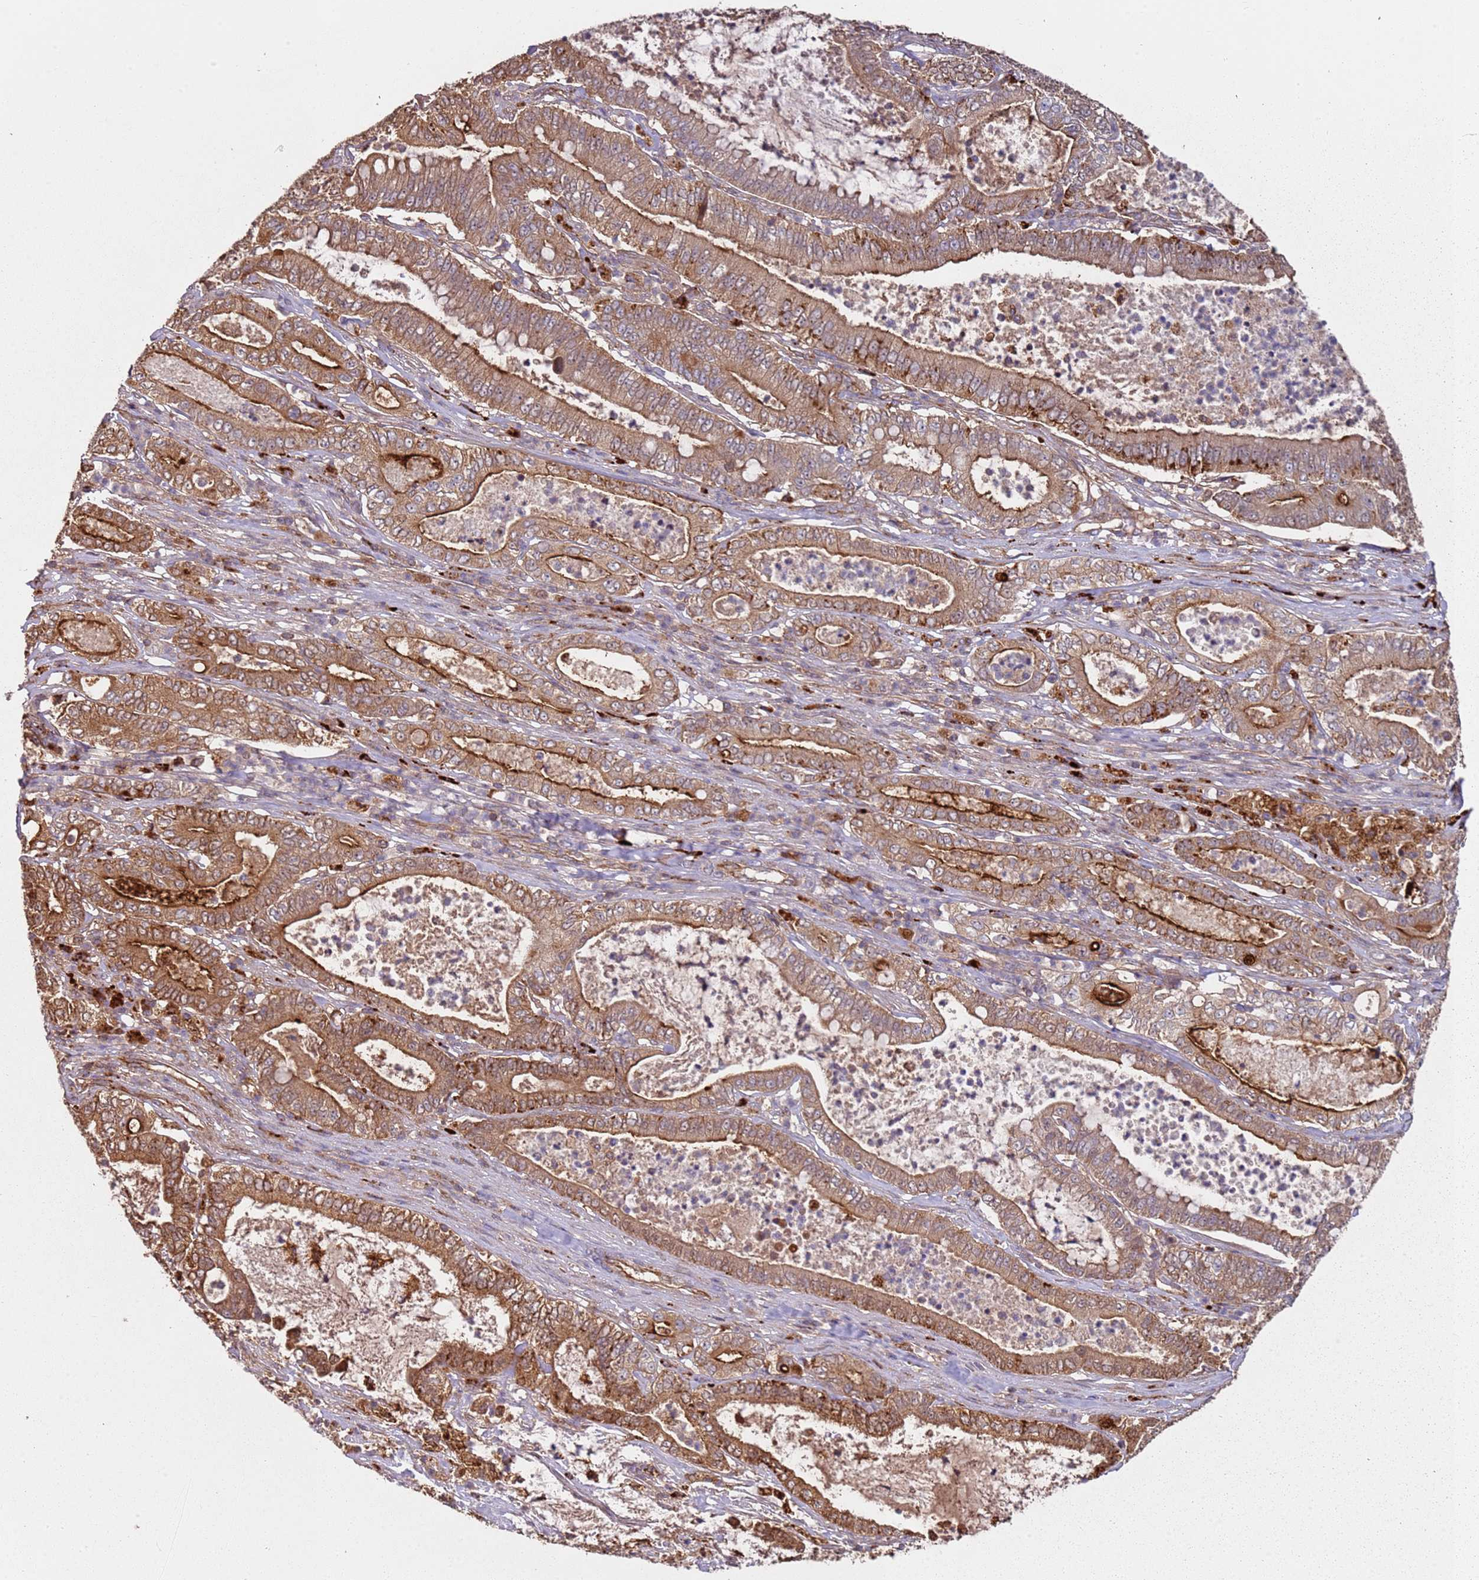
{"staining": {"intensity": "moderate", "quantity": ">75%", "location": "cytoplasmic/membranous"}, "tissue": "pancreatic cancer", "cell_type": "Tumor cells", "image_type": "cancer", "snomed": [{"axis": "morphology", "description": "Adenocarcinoma, NOS"}, {"axis": "topography", "description": "Pancreas"}], "caption": "Immunohistochemical staining of human pancreatic adenocarcinoma exhibits moderate cytoplasmic/membranous protein positivity in about >75% of tumor cells.", "gene": "SCGB2B2", "patient": {"sex": "male", "age": 71}}